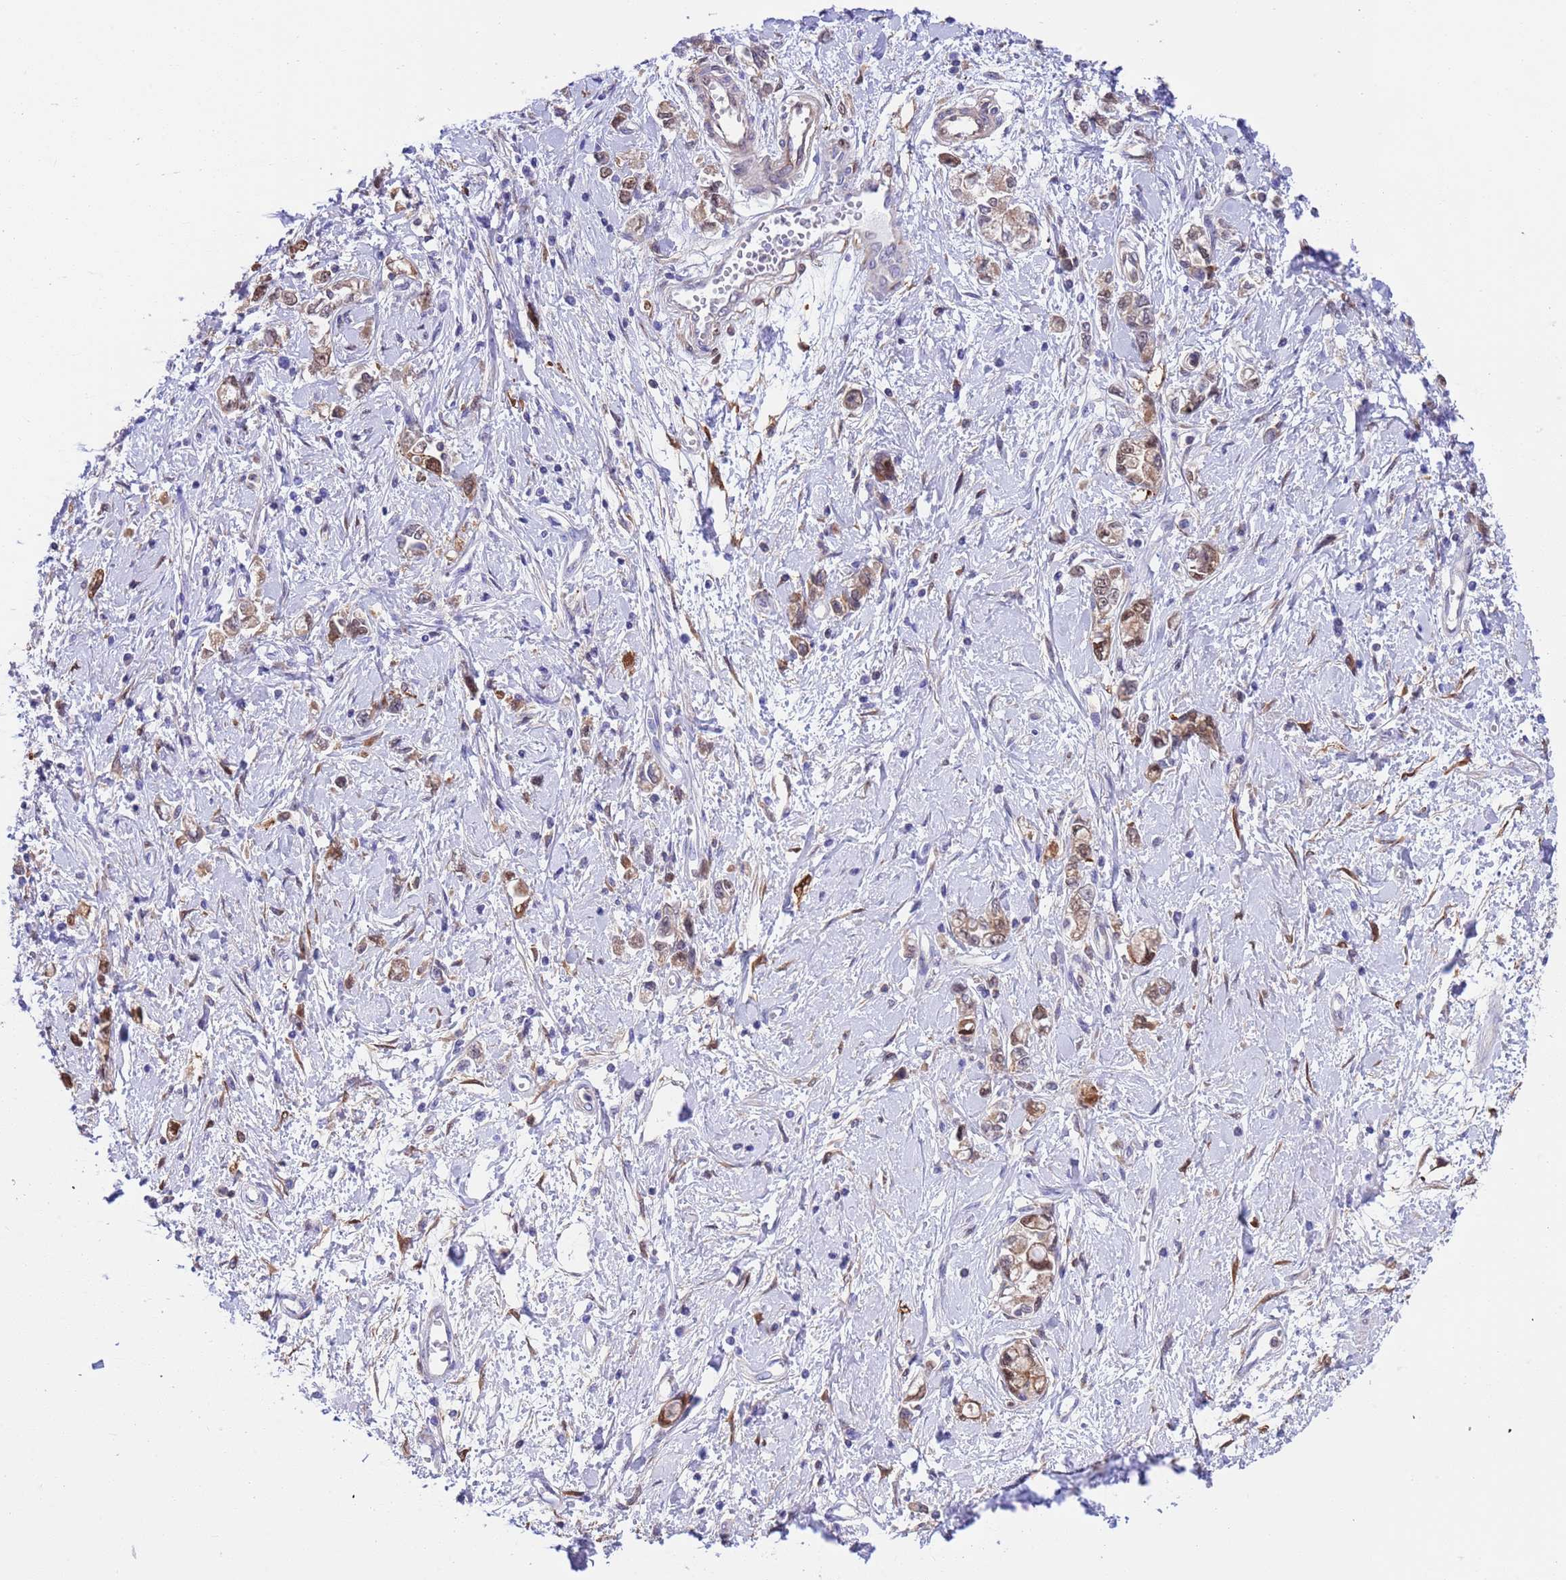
{"staining": {"intensity": "moderate", "quantity": "25%-75%", "location": "cytoplasmic/membranous,nuclear"}, "tissue": "stomach cancer", "cell_type": "Tumor cells", "image_type": "cancer", "snomed": [{"axis": "morphology", "description": "Adenocarcinoma, NOS"}, {"axis": "topography", "description": "Stomach"}], "caption": "Stomach cancer tissue shows moderate cytoplasmic/membranous and nuclear expression in about 25%-75% of tumor cells The staining is performed using DAB brown chromogen to label protein expression. The nuclei are counter-stained blue using hematoxylin.", "gene": "C6orf47", "patient": {"sex": "female", "age": 76}}